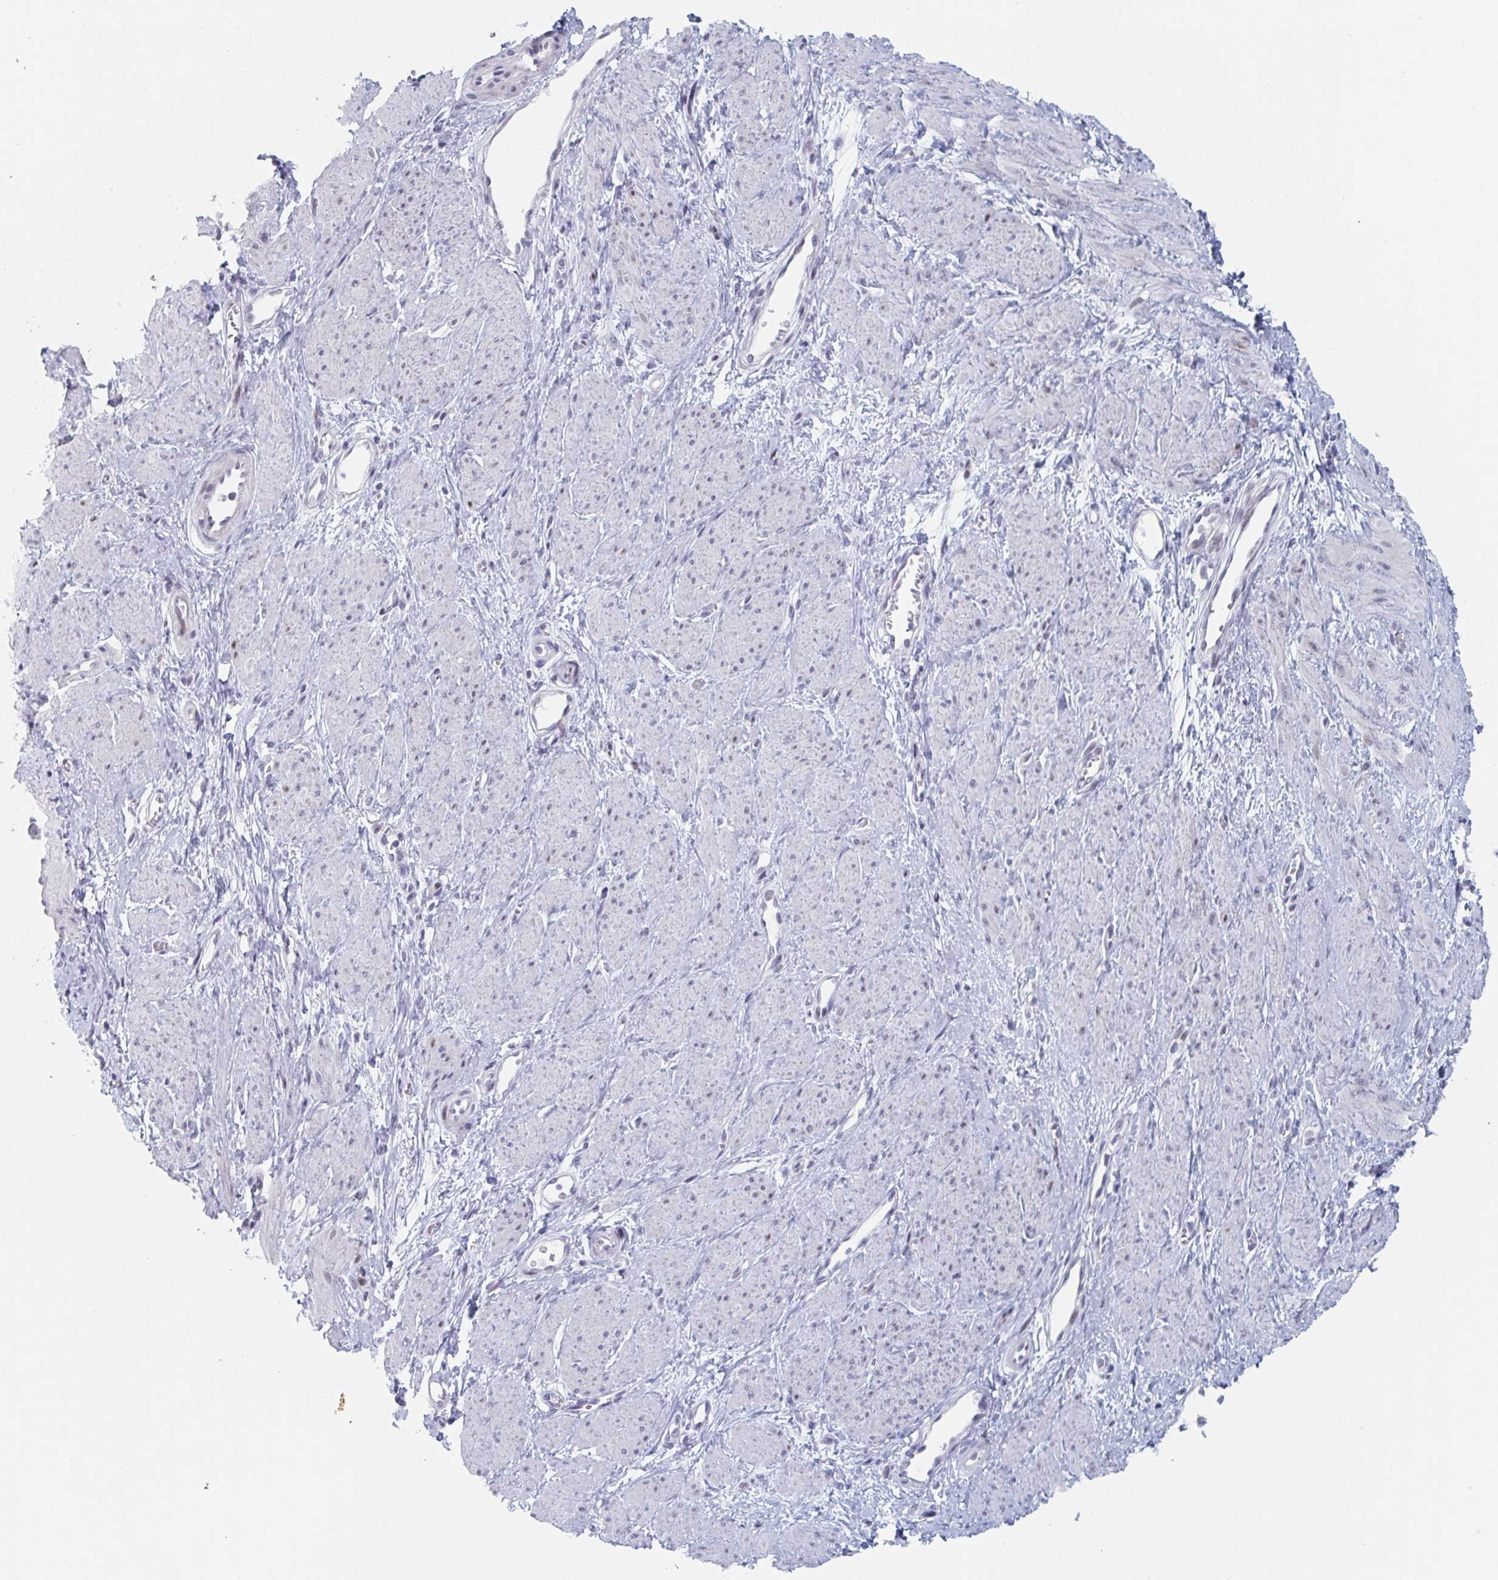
{"staining": {"intensity": "negative", "quantity": "none", "location": "none"}, "tissue": "smooth muscle", "cell_type": "Smooth muscle cells", "image_type": "normal", "snomed": [{"axis": "morphology", "description": "Normal tissue, NOS"}, {"axis": "topography", "description": "Smooth muscle"}, {"axis": "topography", "description": "Uterus"}], "caption": "High power microscopy micrograph of an immunohistochemistry image of benign smooth muscle, revealing no significant staining in smooth muscle cells.", "gene": "NR1H2", "patient": {"sex": "female", "age": 39}}